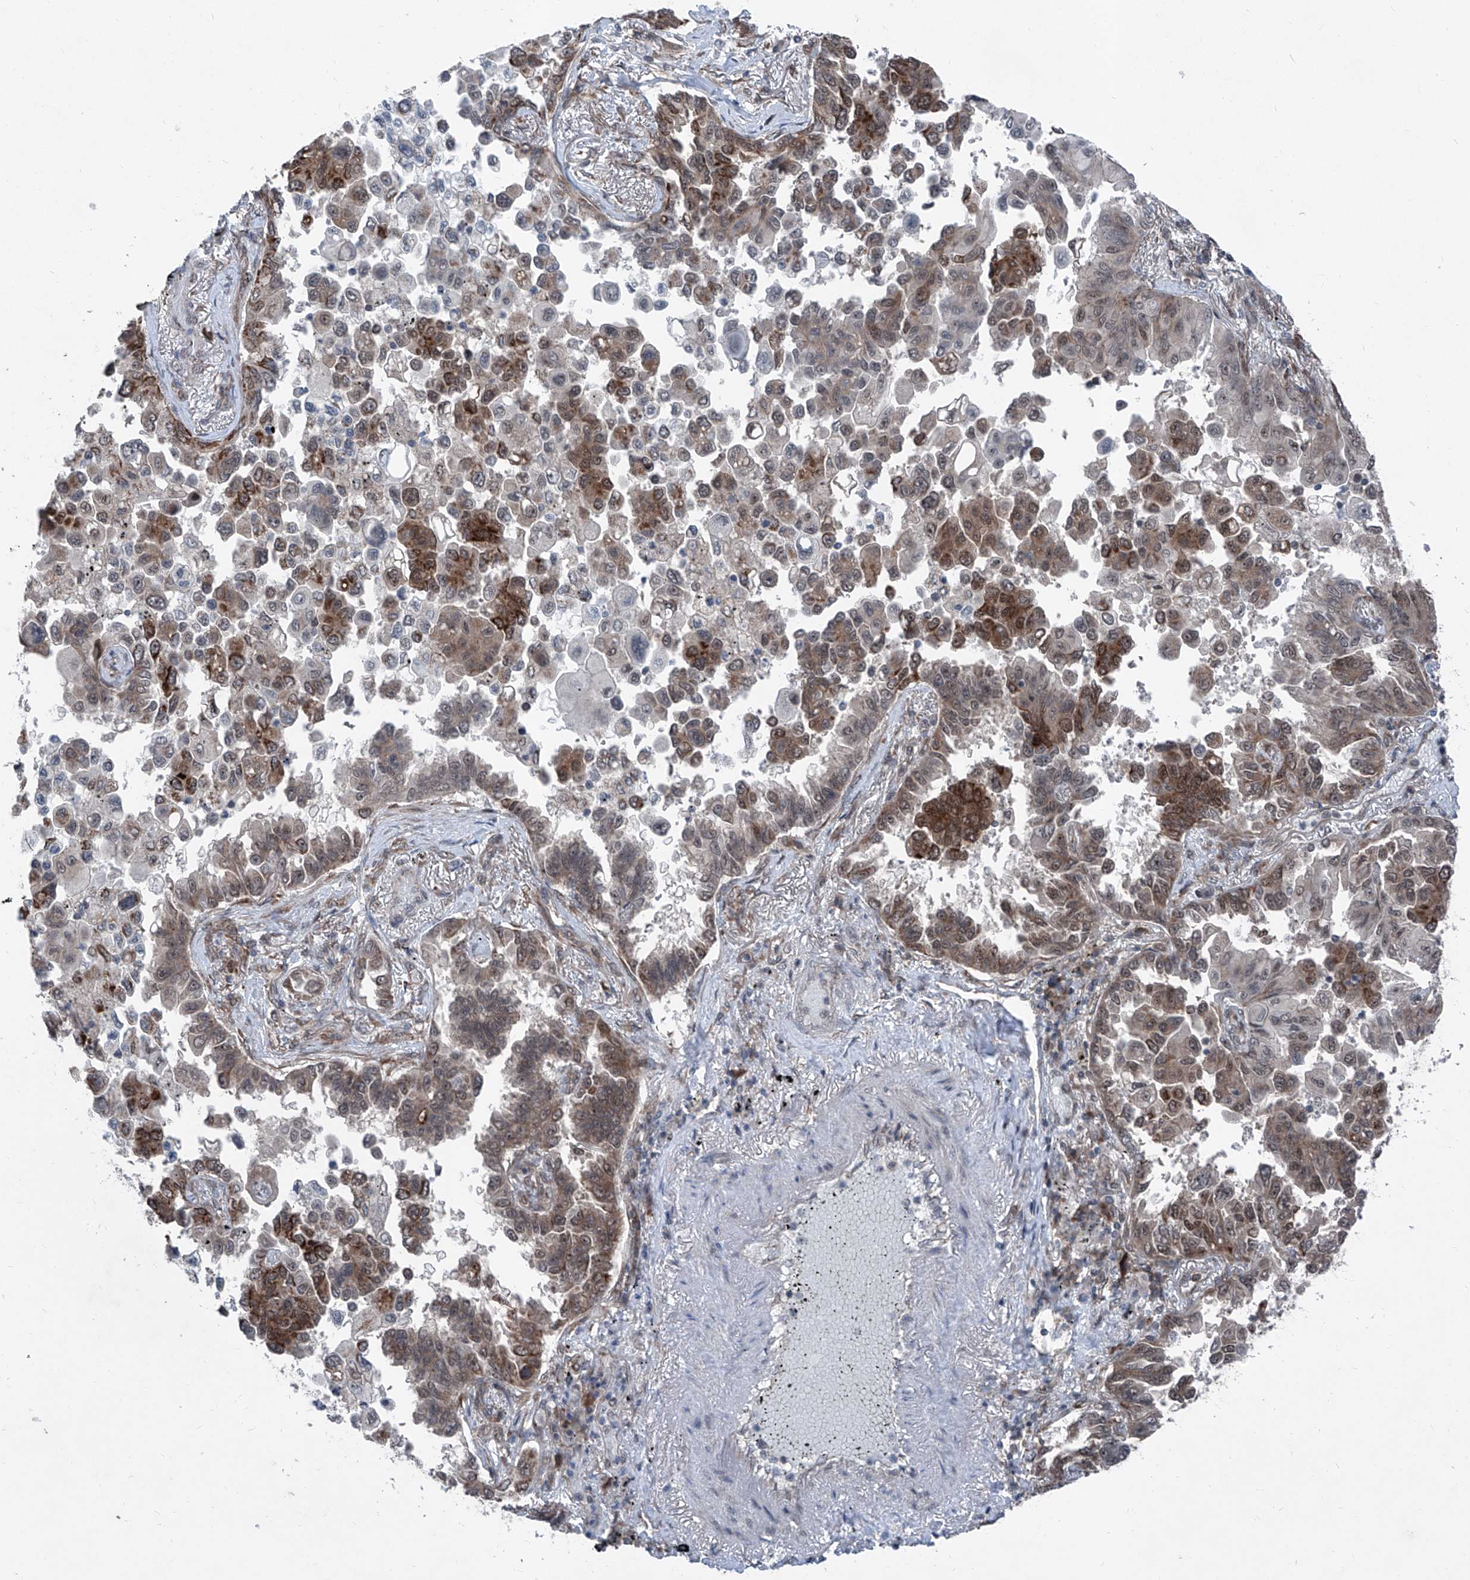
{"staining": {"intensity": "moderate", "quantity": ">75%", "location": "cytoplasmic/membranous"}, "tissue": "lung cancer", "cell_type": "Tumor cells", "image_type": "cancer", "snomed": [{"axis": "morphology", "description": "Adenocarcinoma, NOS"}, {"axis": "topography", "description": "Lung"}], "caption": "This is a micrograph of IHC staining of lung cancer (adenocarcinoma), which shows moderate staining in the cytoplasmic/membranous of tumor cells.", "gene": "COA7", "patient": {"sex": "female", "age": 67}}